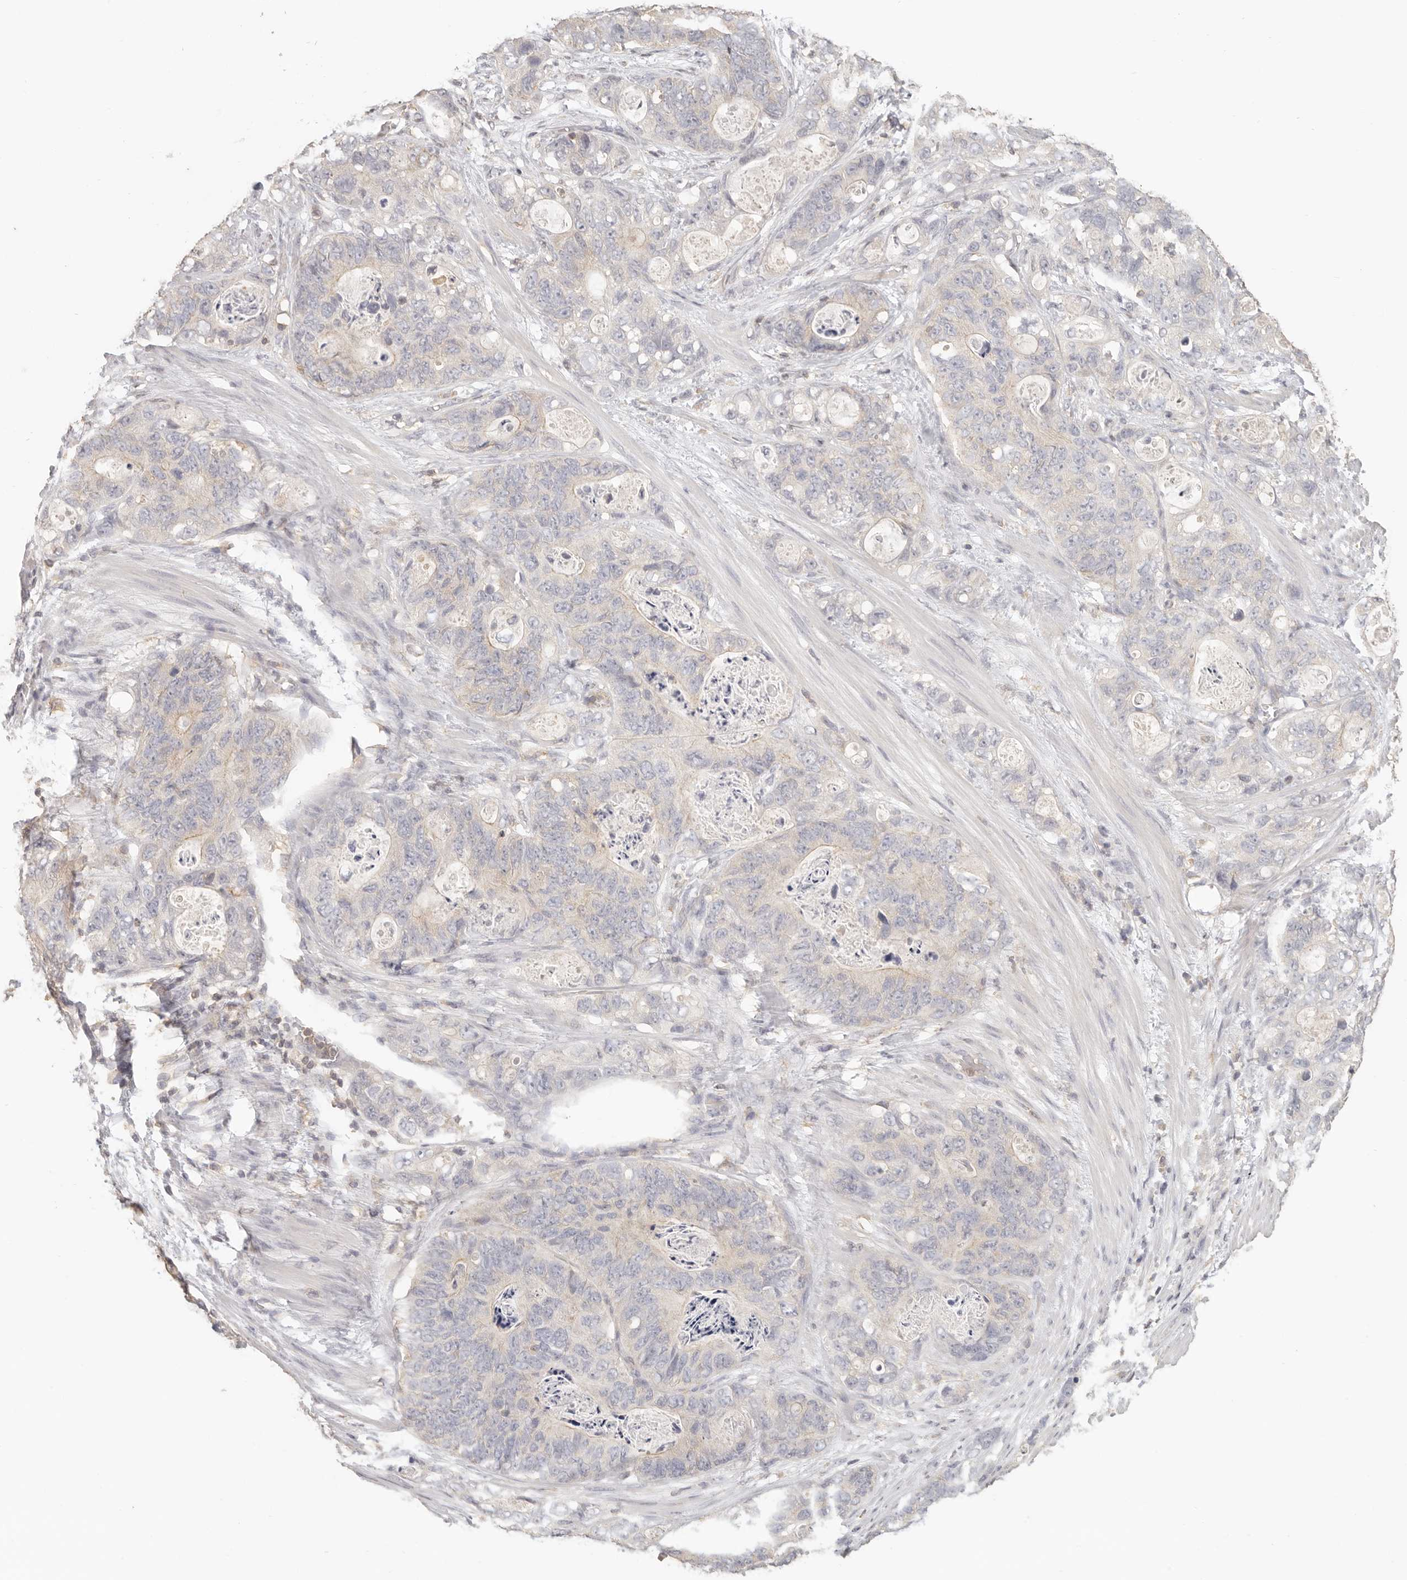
{"staining": {"intensity": "negative", "quantity": "none", "location": "none"}, "tissue": "stomach cancer", "cell_type": "Tumor cells", "image_type": "cancer", "snomed": [{"axis": "morphology", "description": "Normal tissue, NOS"}, {"axis": "morphology", "description": "Adenocarcinoma, NOS"}, {"axis": "topography", "description": "Stomach"}], "caption": "Tumor cells show no significant protein expression in stomach adenocarcinoma. (IHC, brightfield microscopy, high magnification).", "gene": "CSK", "patient": {"sex": "female", "age": 89}}